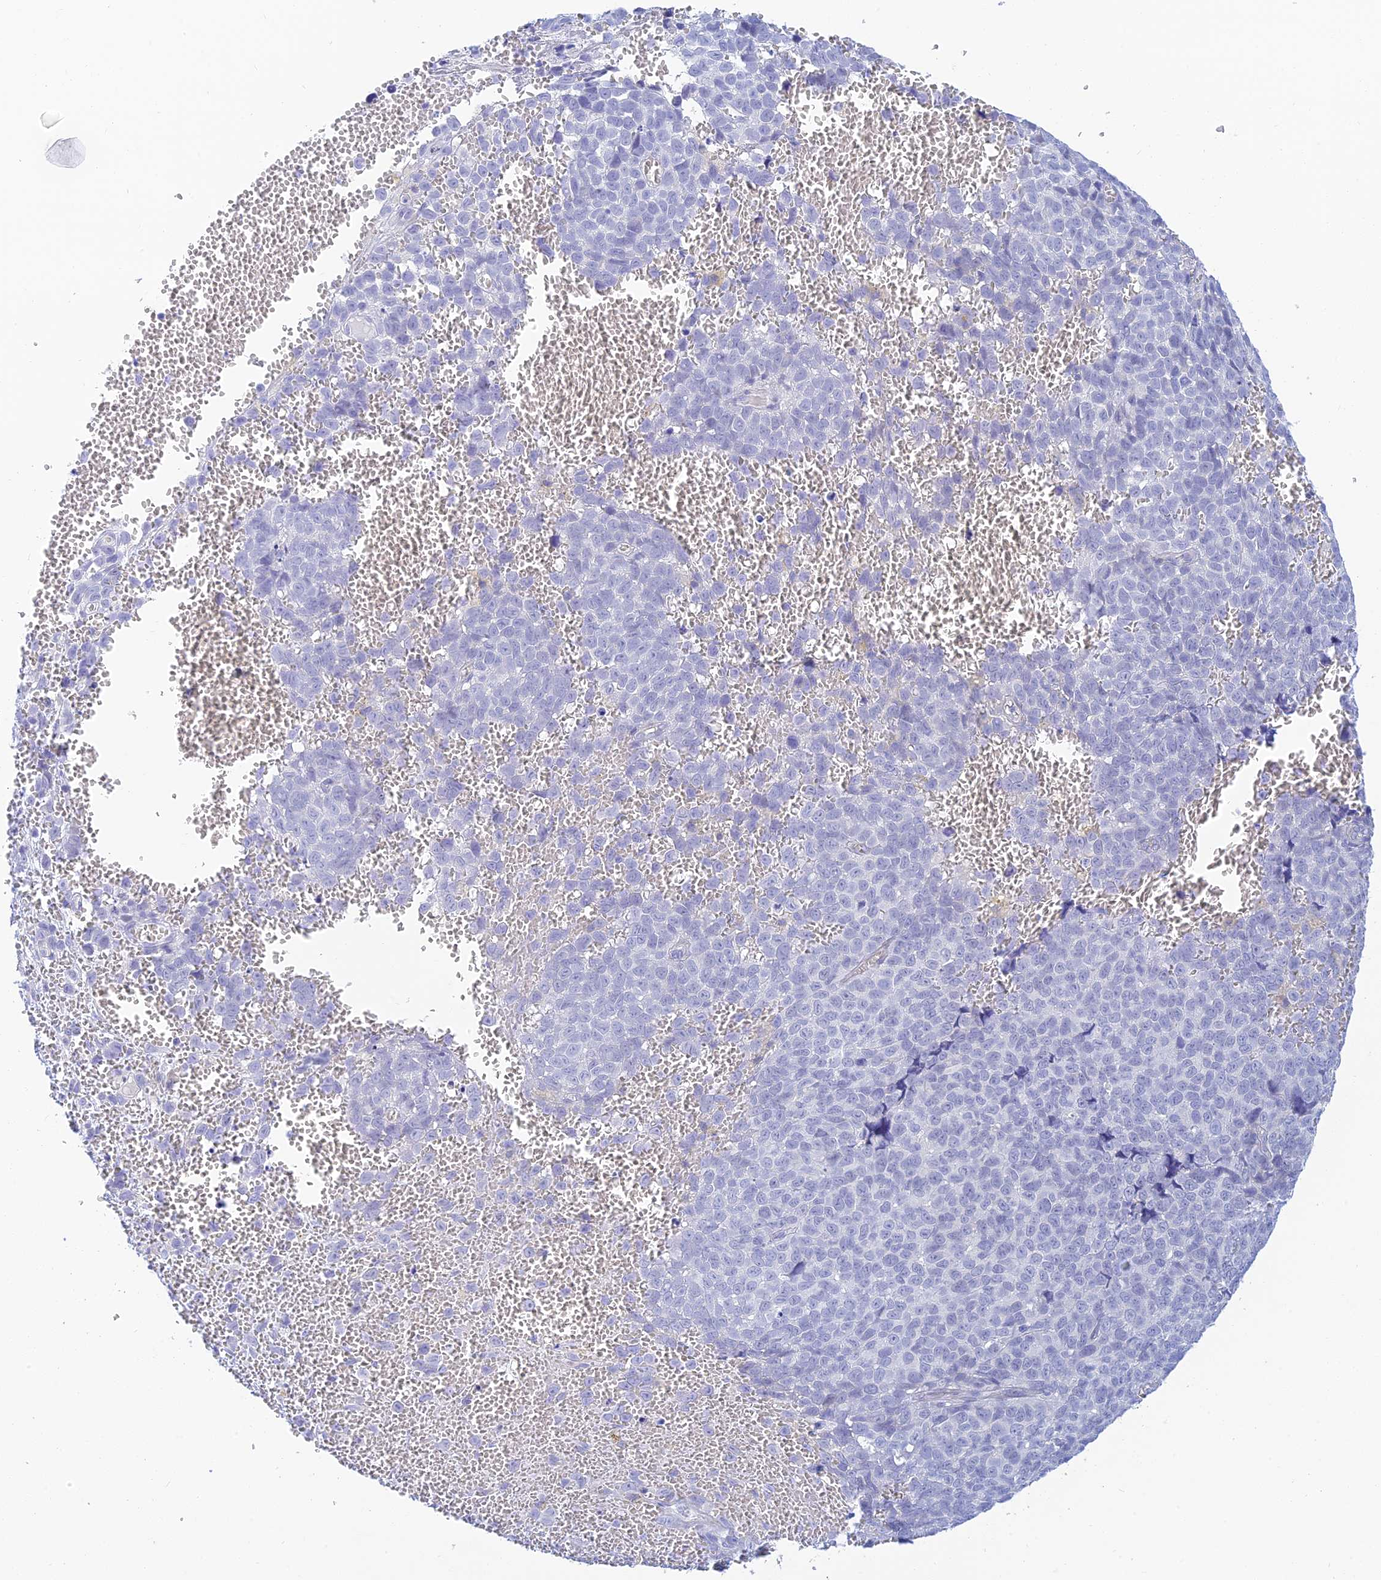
{"staining": {"intensity": "negative", "quantity": "none", "location": "none"}, "tissue": "melanoma", "cell_type": "Tumor cells", "image_type": "cancer", "snomed": [{"axis": "morphology", "description": "Malignant melanoma, NOS"}, {"axis": "topography", "description": "Nose, NOS"}], "caption": "This is an immunohistochemistry (IHC) image of human malignant melanoma. There is no expression in tumor cells.", "gene": "CEP152", "patient": {"sex": "female", "age": 48}}